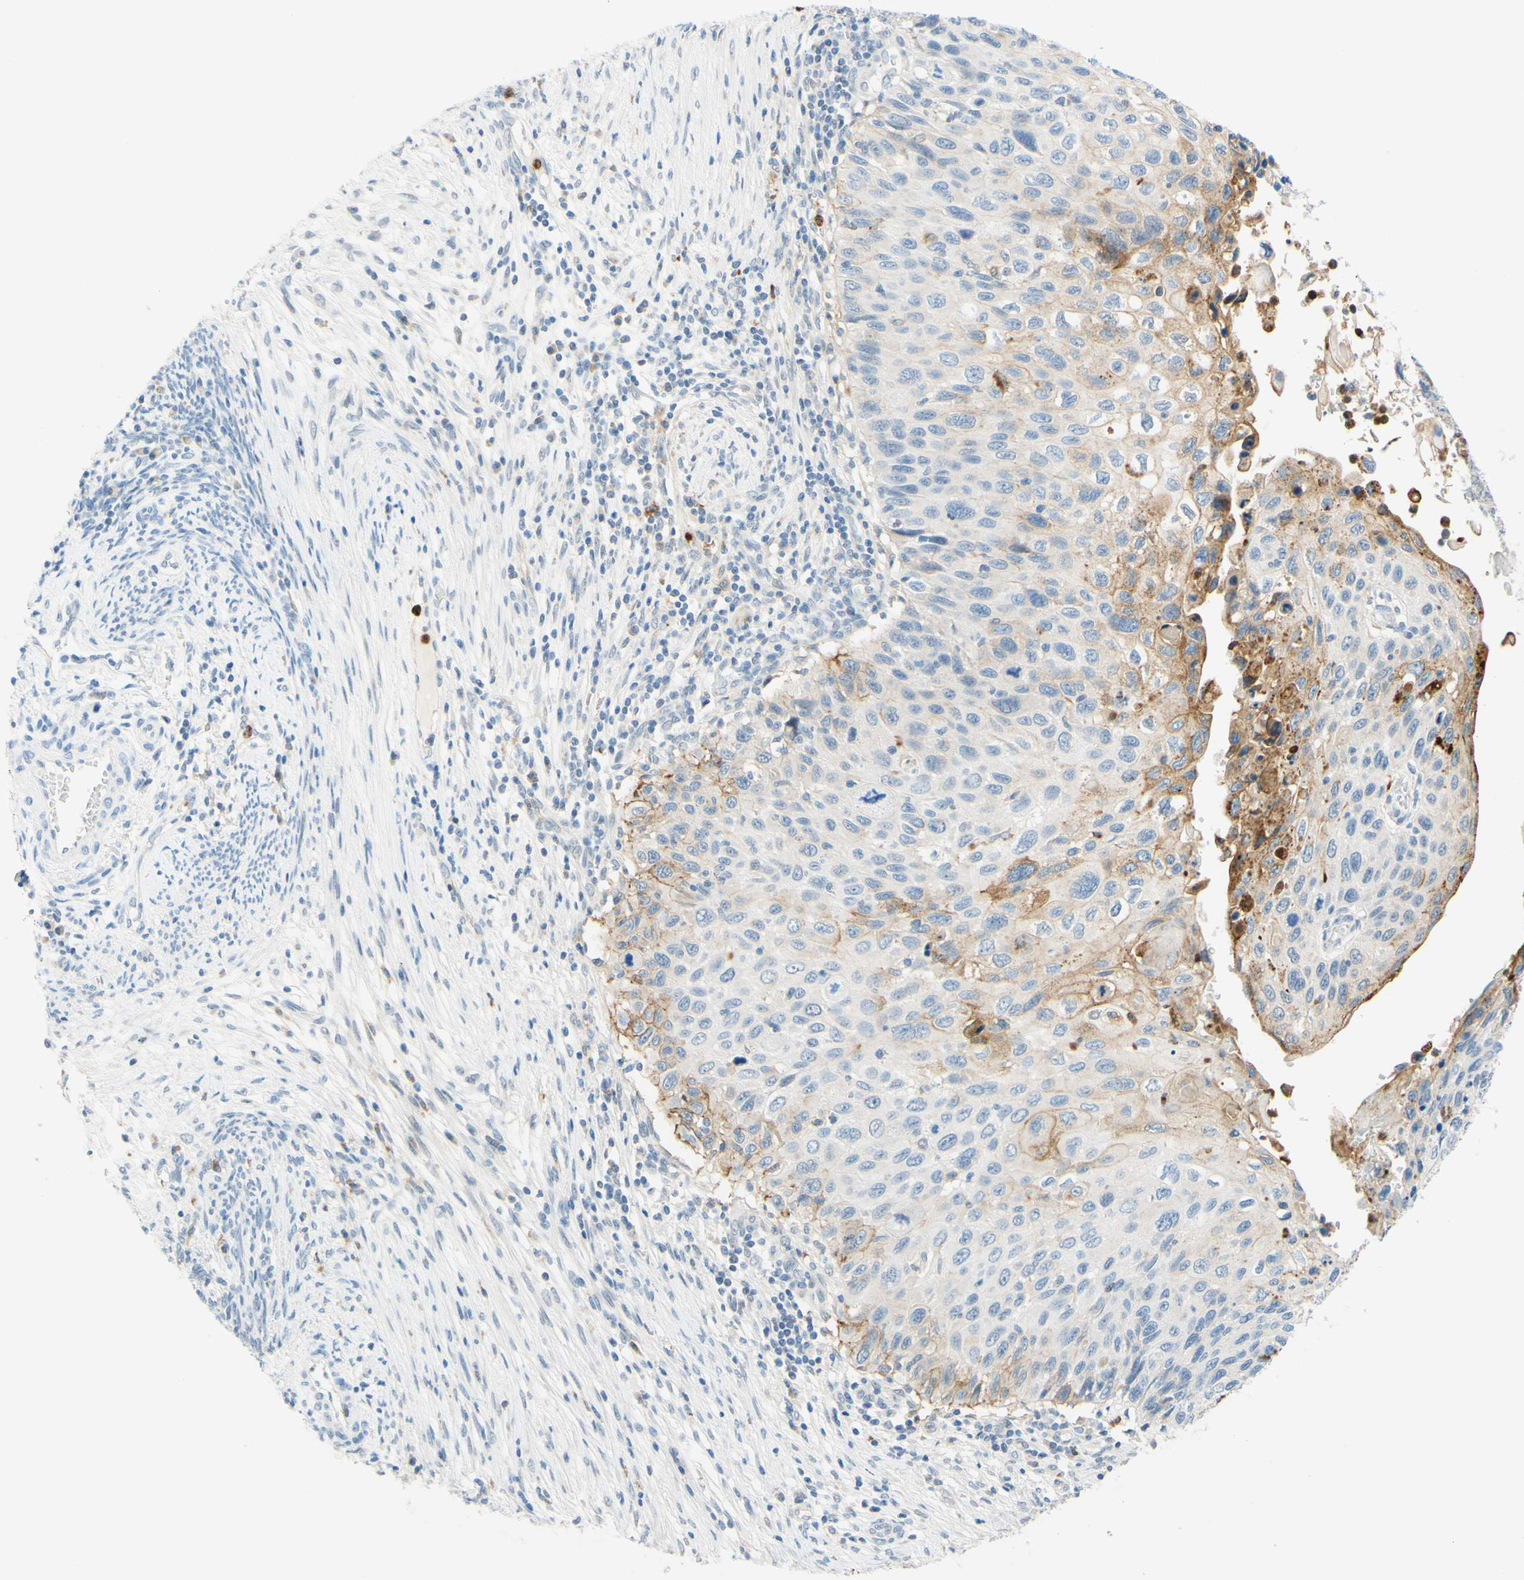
{"staining": {"intensity": "moderate", "quantity": "25%-75%", "location": "cytoplasmic/membranous"}, "tissue": "cervical cancer", "cell_type": "Tumor cells", "image_type": "cancer", "snomed": [{"axis": "morphology", "description": "Squamous cell carcinoma, NOS"}, {"axis": "topography", "description": "Cervix"}], "caption": "High-magnification brightfield microscopy of cervical cancer stained with DAB (3,3'-diaminobenzidine) (brown) and counterstained with hematoxylin (blue). tumor cells exhibit moderate cytoplasmic/membranous expression is seen in approximately25%-75% of cells.", "gene": "TREM2", "patient": {"sex": "female", "age": 70}}